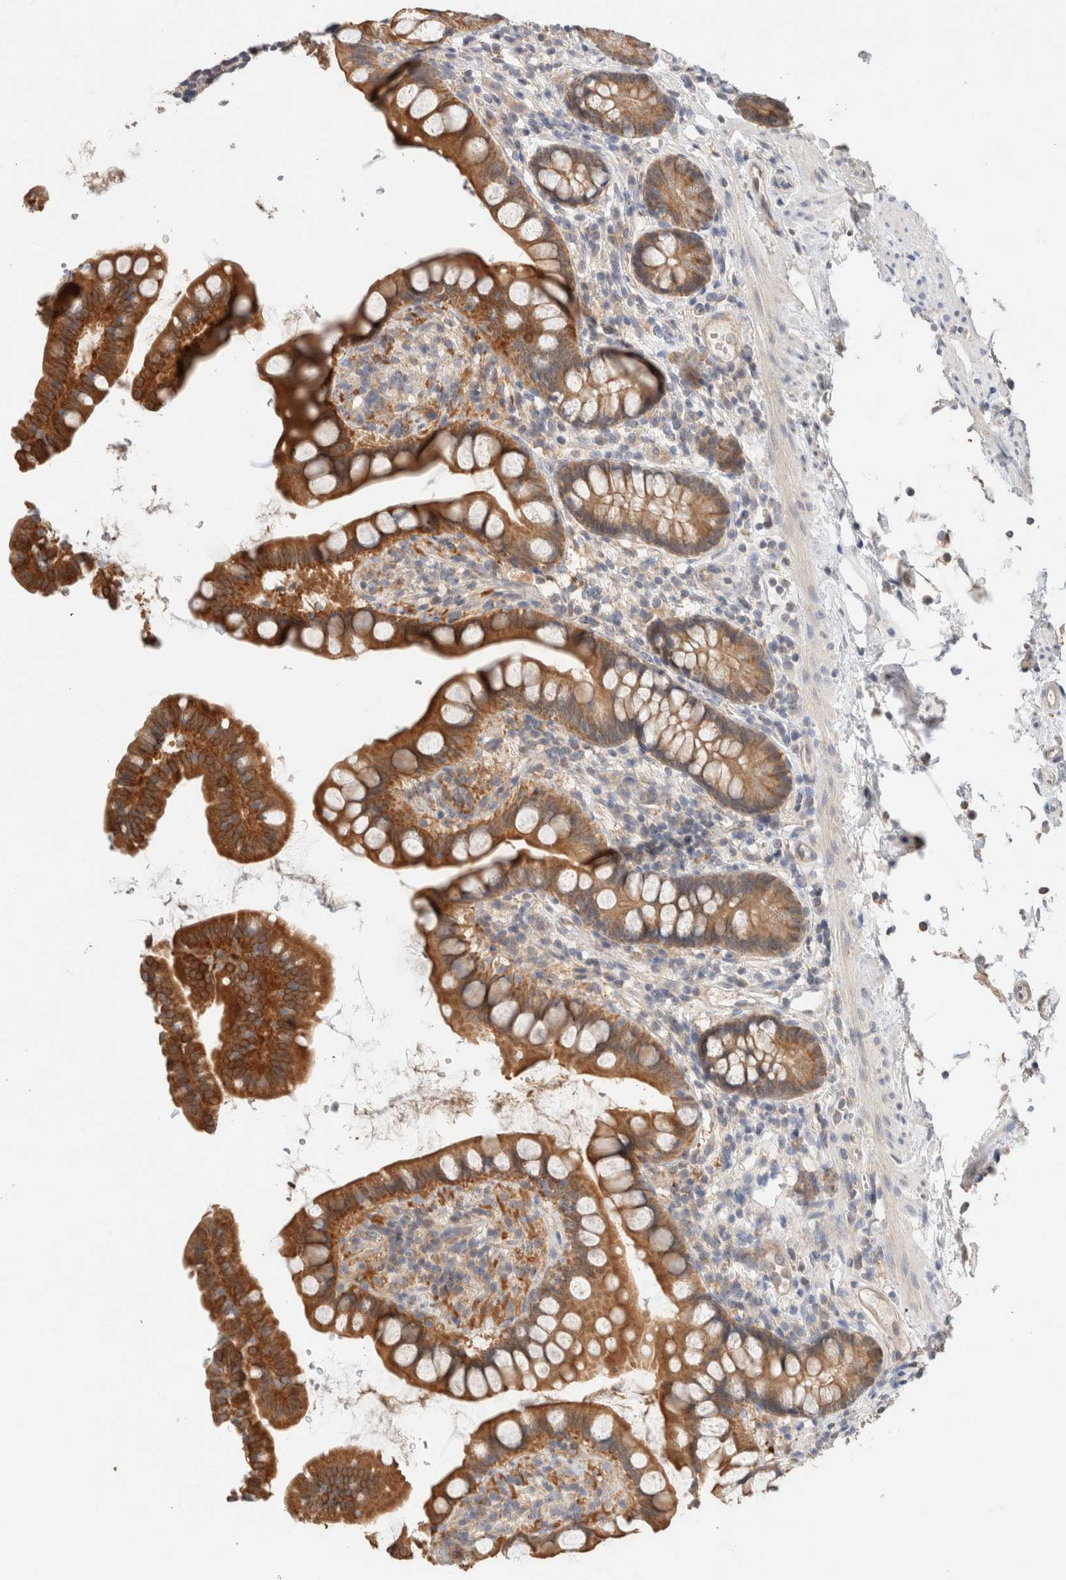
{"staining": {"intensity": "strong", "quantity": ">75%", "location": "cytoplasmic/membranous"}, "tissue": "small intestine", "cell_type": "Glandular cells", "image_type": "normal", "snomed": [{"axis": "morphology", "description": "Normal tissue, NOS"}, {"axis": "topography", "description": "Smooth muscle"}, {"axis": "topography", "description": "Small intestine"}], "caption": "Benign small intestine displays strong cytoplasmic/membranous staining in approximately >75% of glandular cells.", "gene": "CA13", "patient": {"sex": "female", "age": 84}}